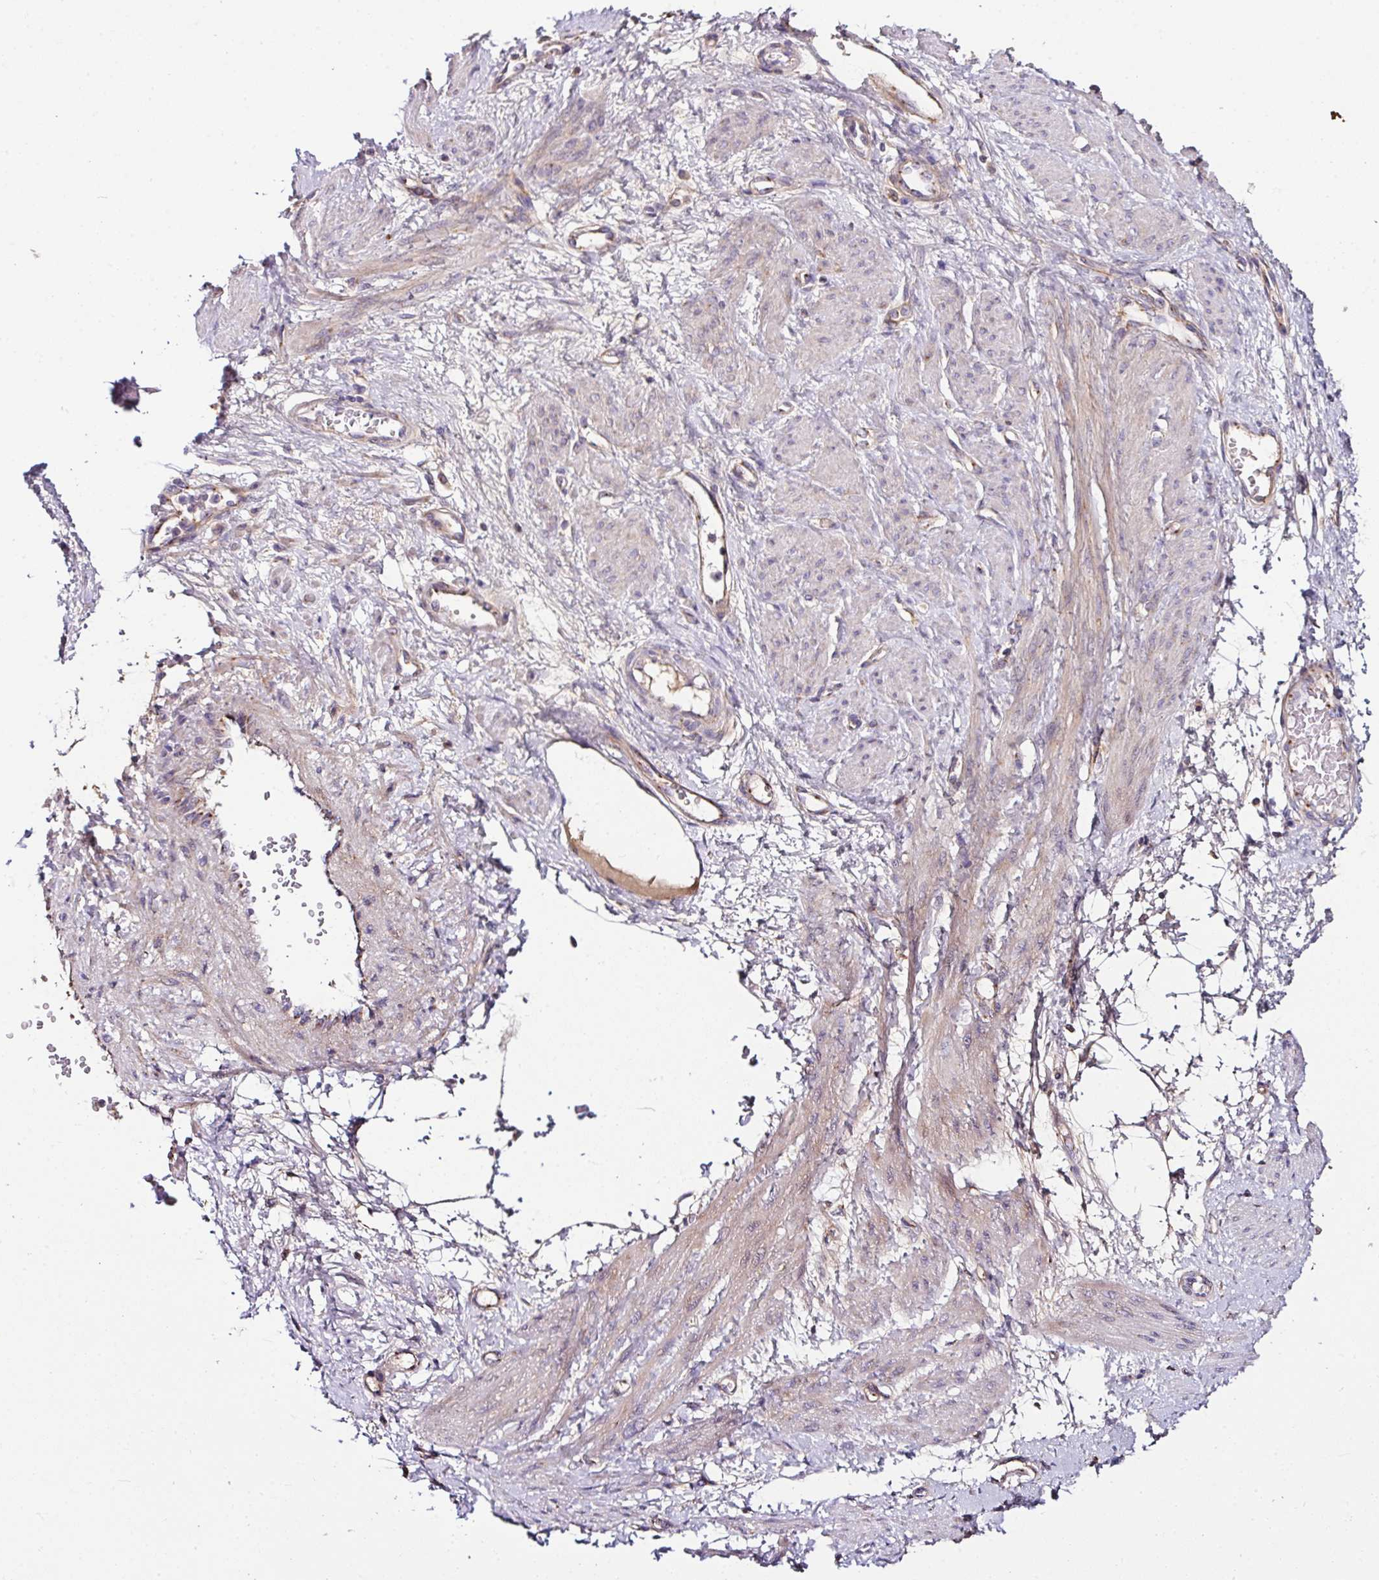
{"staining": {"intensity": "weak", "quantity": "25%-75%", "location": "cytoplasmic/membranous"}, "tissue": "smooth muscle", "cell_type": "Smooth muscle cells", "image_type": "normal", "snomed": [{"axis": "morphology", "description": "Normal tissue, NOS"}, {"axis": "topography", "description": "Smooth muscle"}, {"axis": "topography", "description": "Uterus"}], "caption": "Protein staining of unremarkable smooth muscle displays weak cytoplasmic/membranous expression in about 25%-75% of smooth muscle cells. The protein is stained brown, and the nuclei are stained in blue (DAB (3,3'-diaminobenzidine) IHC with brightfield microscopy, high magnification).", "gene": "CPD", "patient": {"sex": "female", "age": 39}}